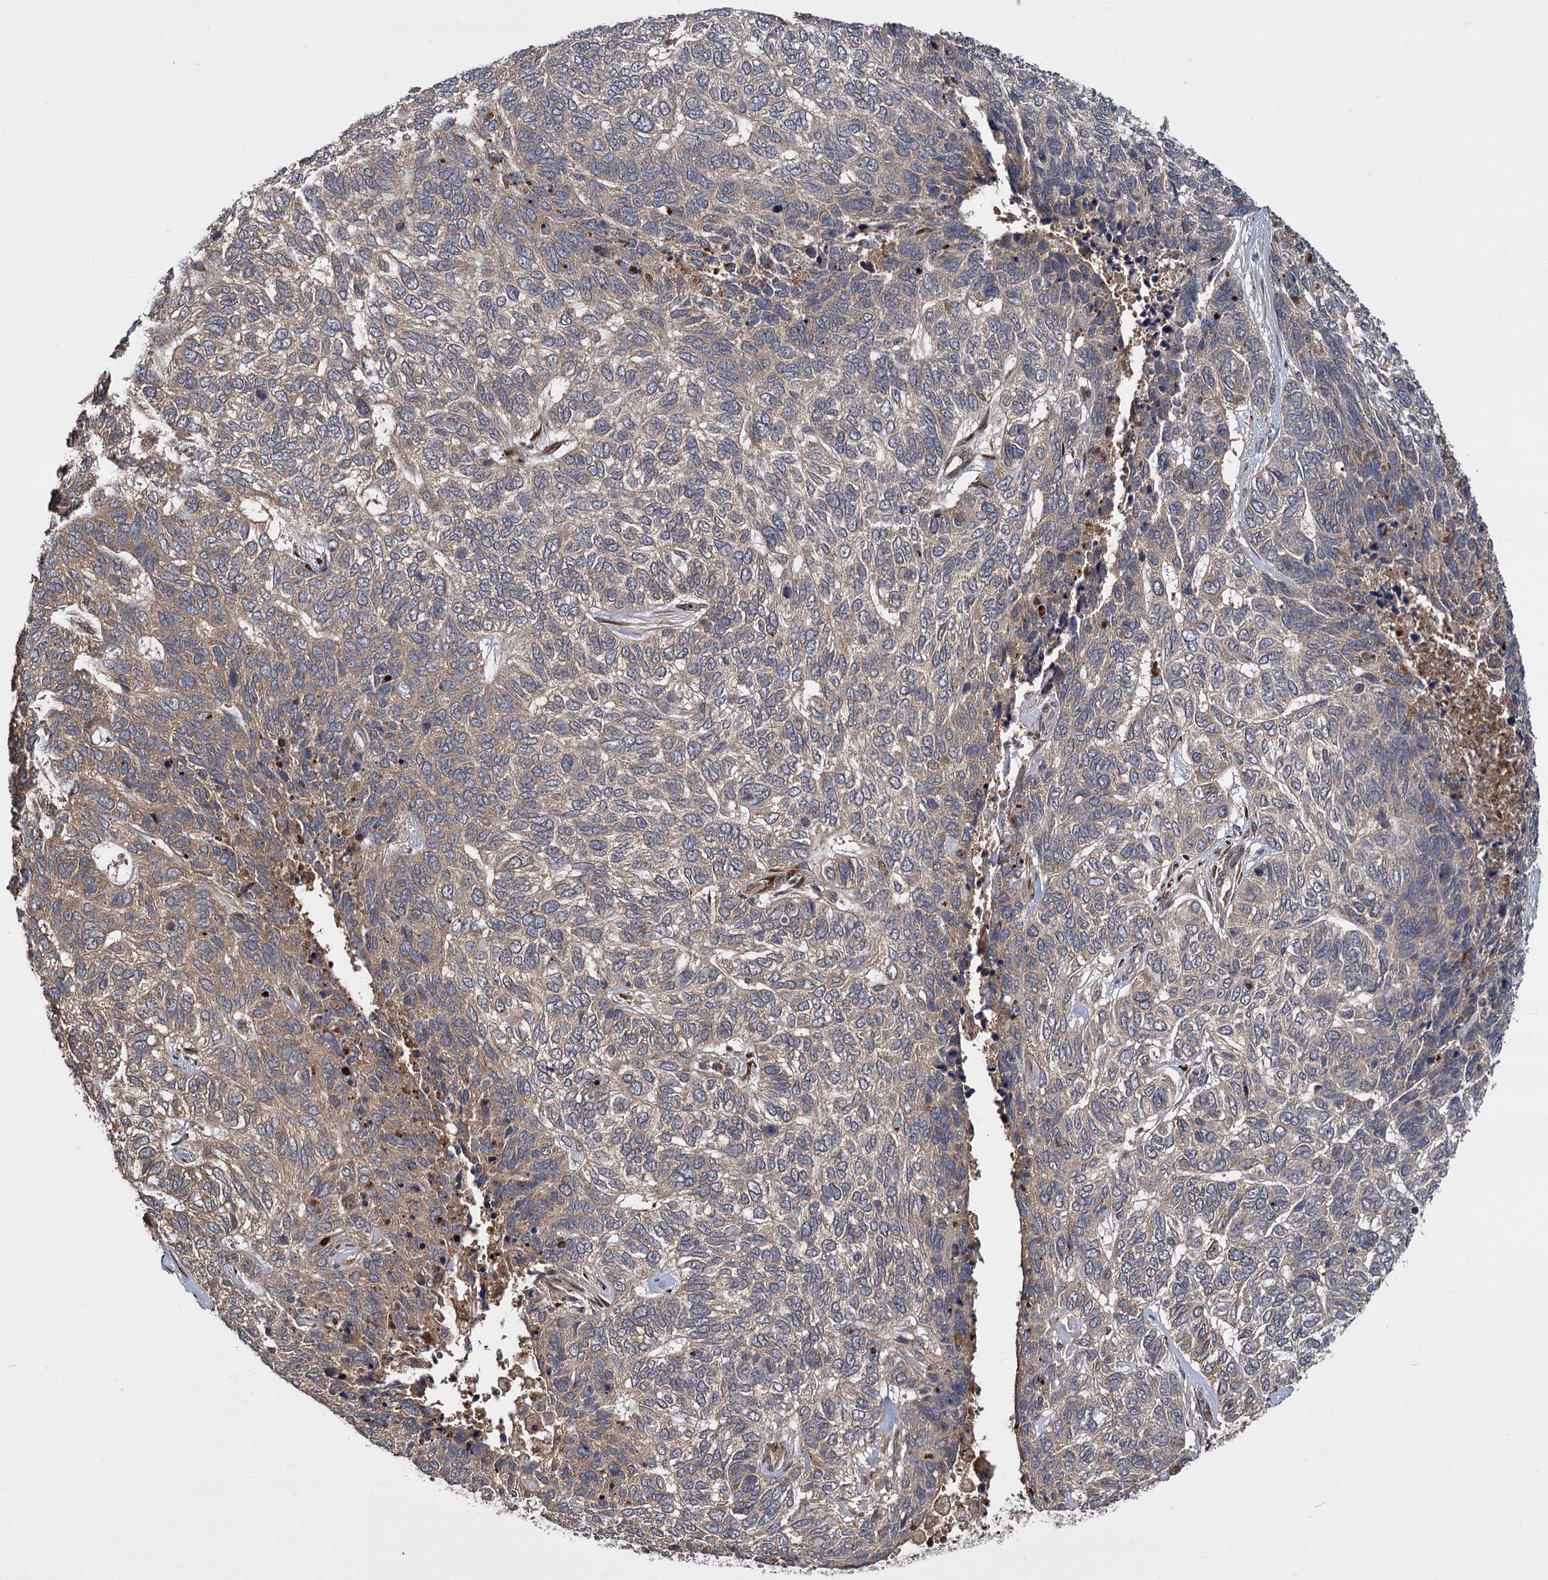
{"staining": {"intensity": "weak", "quantity": "25%-75%", "location": "cytoplasmic/membranous"}, "tissue": "skin cancer", "cell_type": "Tumor cells", "image_type": "cancer", "snomed": [{"axis": "morphology", "description": "Basal cell carcinoma"}, {"axis": "topography", "description": "Skin"}], "caption": "This is an image of IHC staining of skin cancer, which shows weak staining in the cytoplasmic/membranous of tumor cells.", "gene": "INPPL1", "patient": {"sex": "female", "age": 65}}